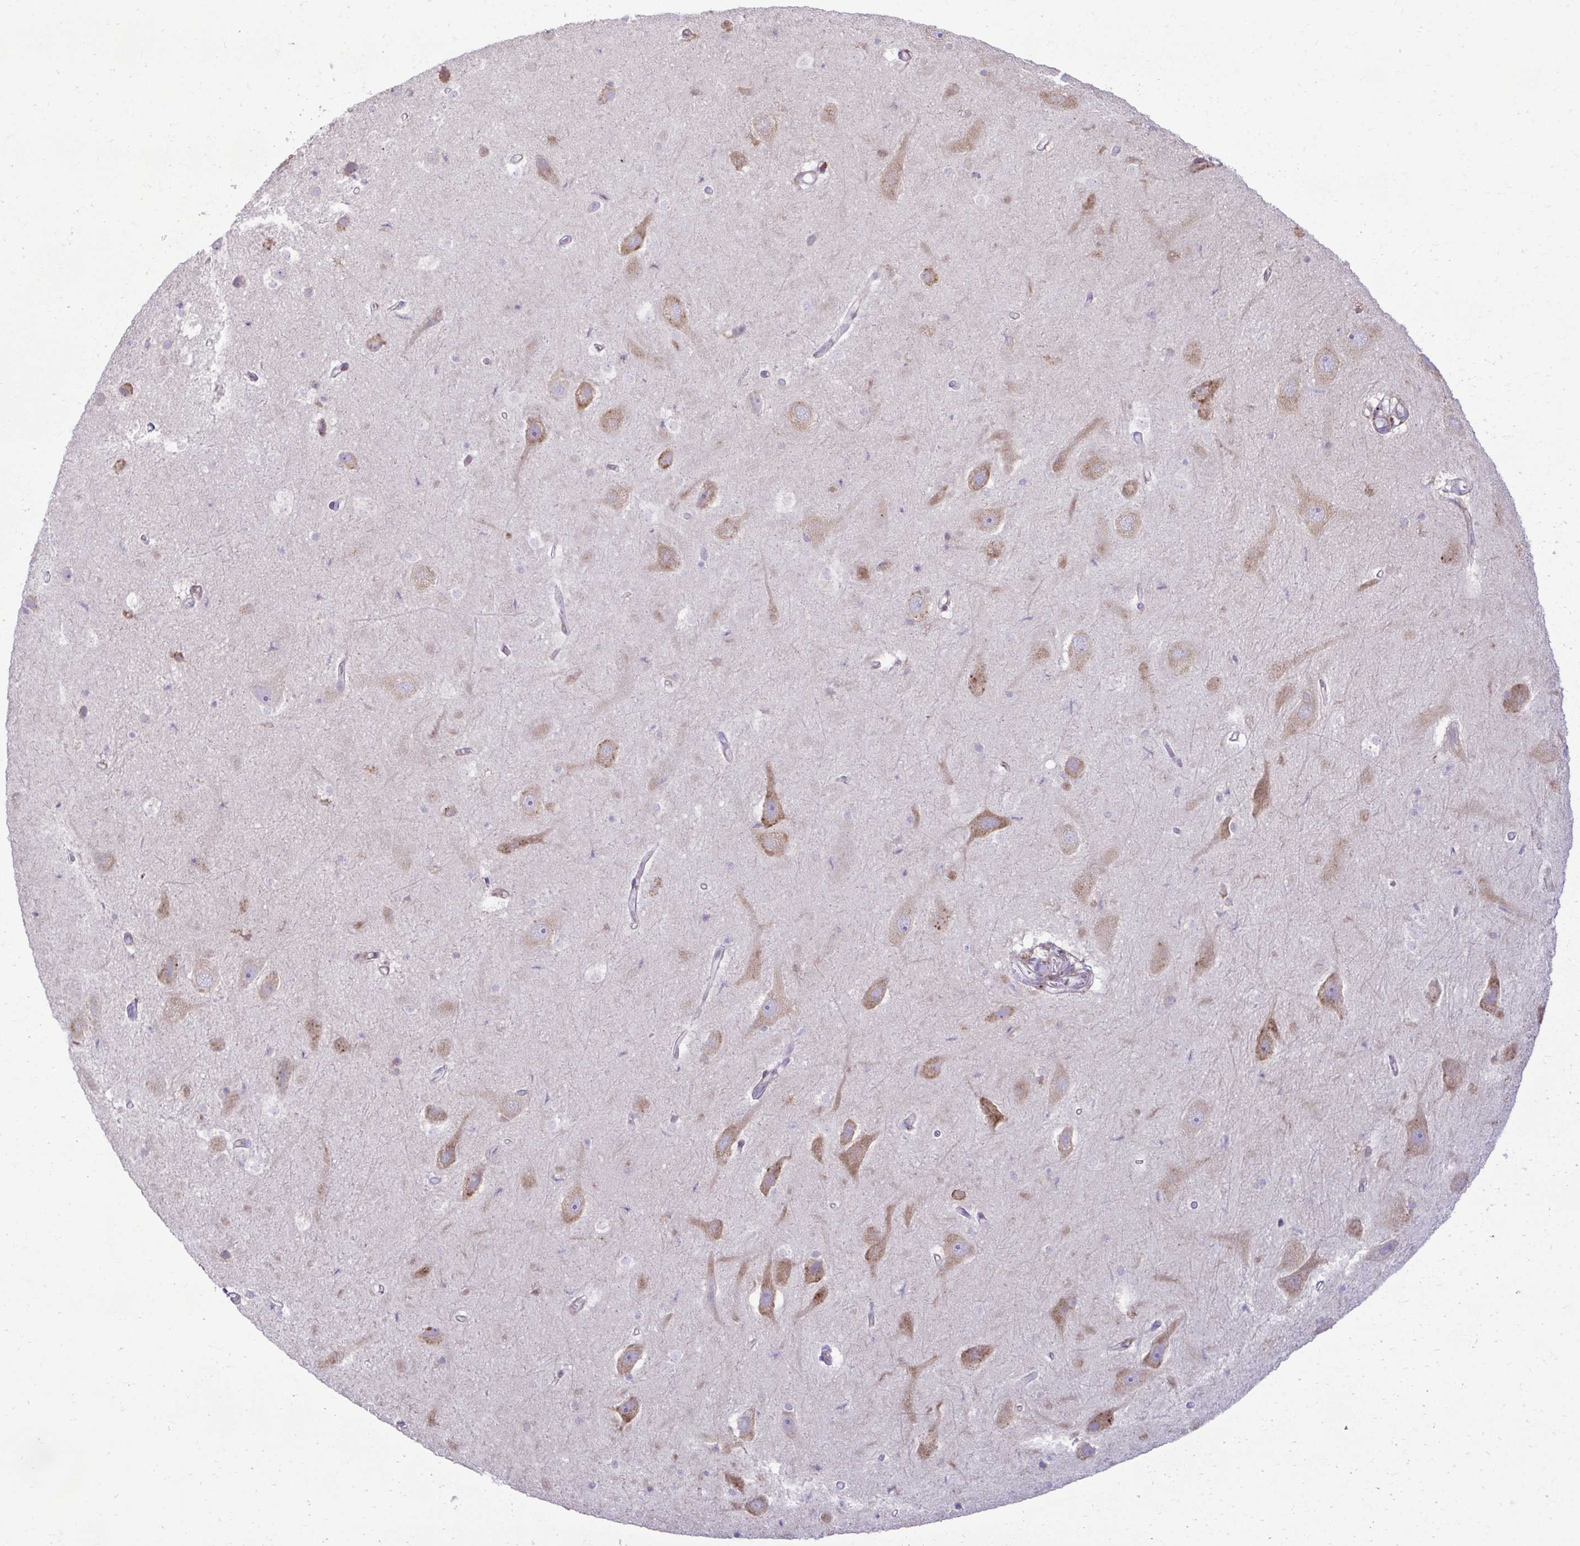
{"staining": {"intensity": "negative", "quantity": "none", "location": "none"}, "tissue": "hippocampus", "cell_type": "Glial cells", "image_type": "normal", "snomed": [{"axis": "morphology", "description": "Normal tissue, NOS"}, {"axis": "topography", "description": "Hippocampus"}], "caption": "Photomicrograph shows no significant protein staining in glial cells of unremarkable hippocampus. (Immunohistochemistry (ihc), brightfield microscopy, high magnification).", "gene": "LIMS1", "patient": {"sex": "male", "age": 26}}